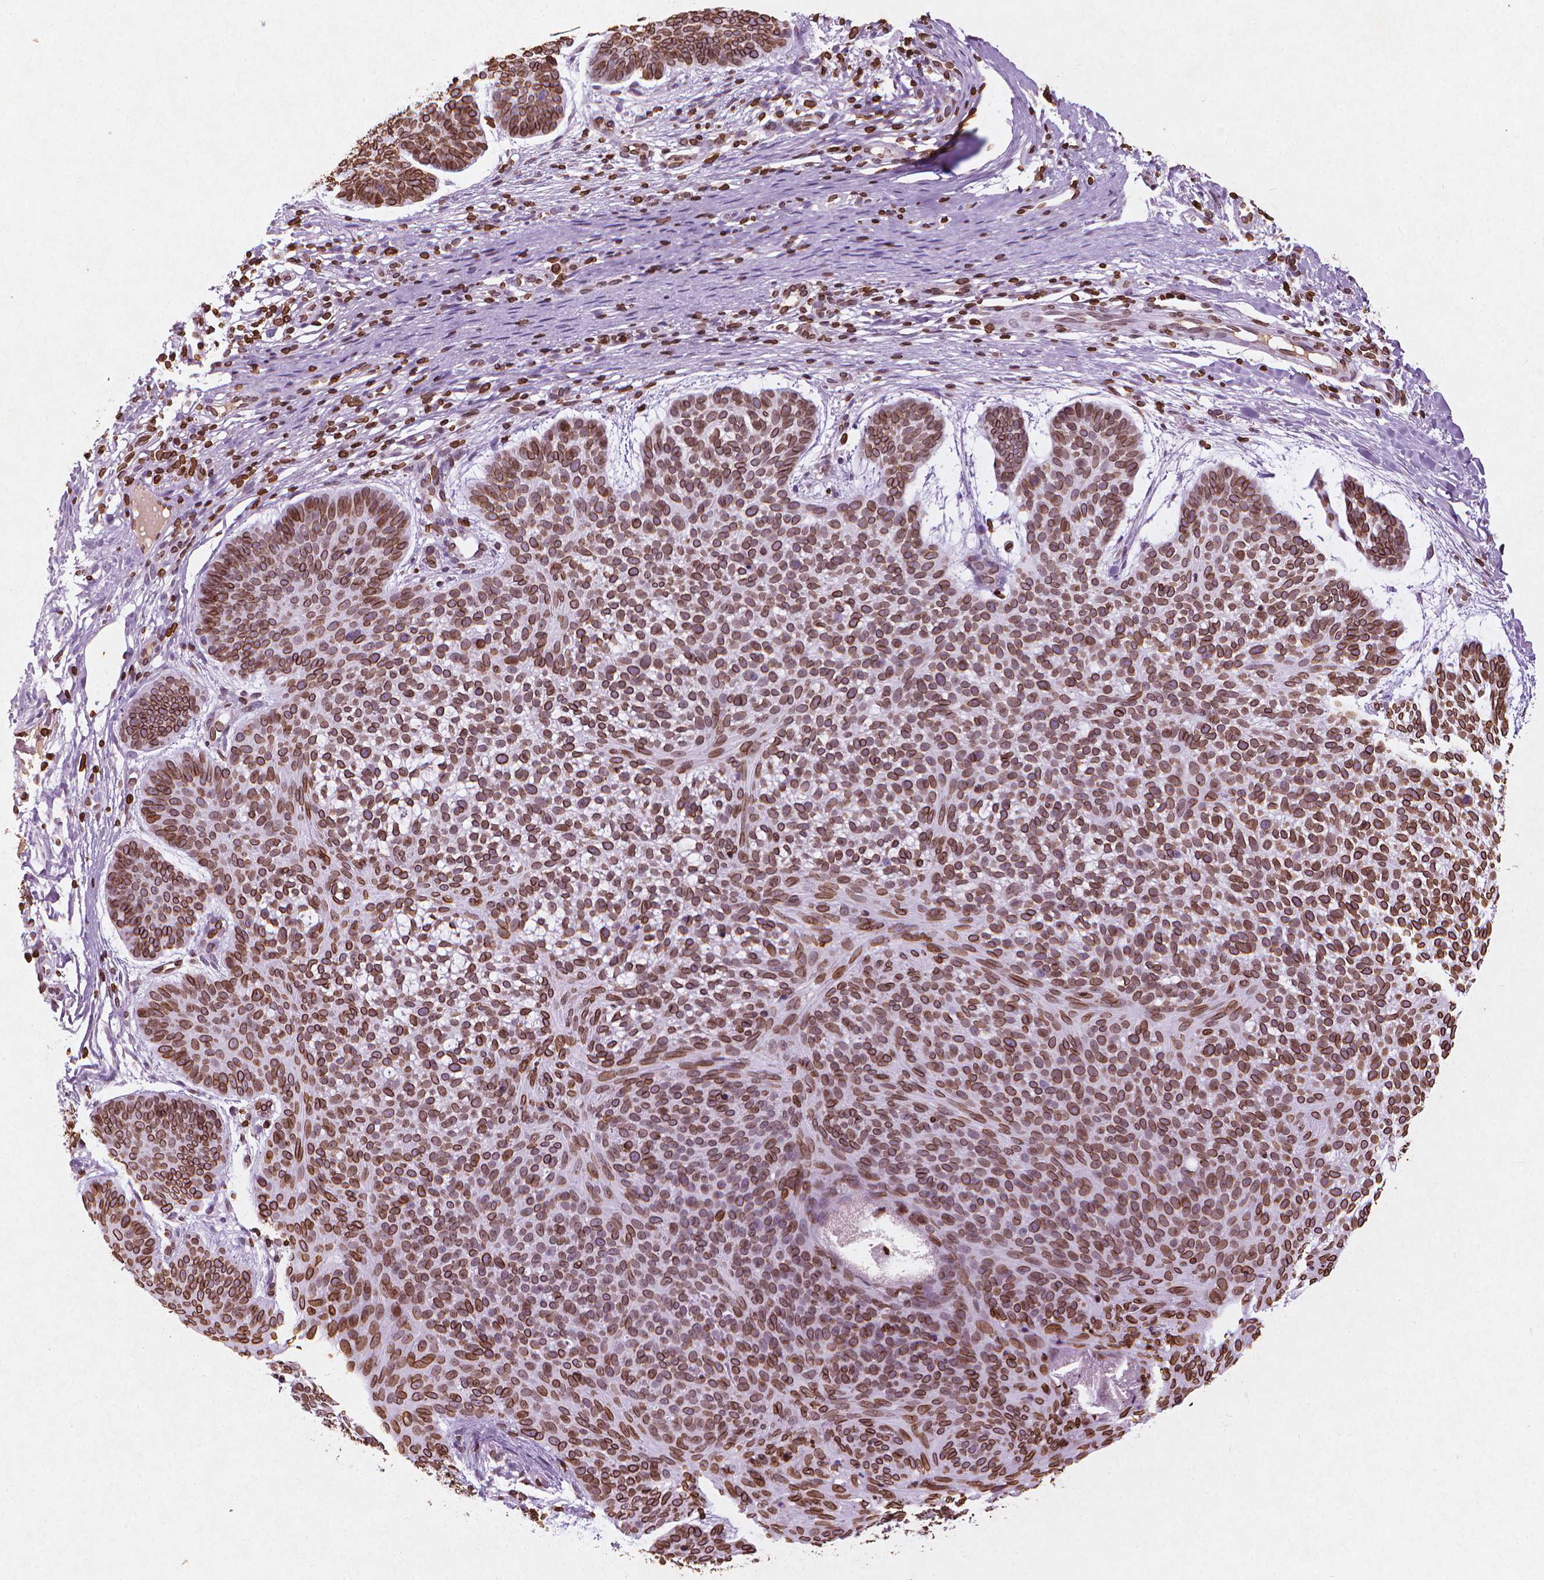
{"staining": {"intensity": "strong", "quantity": ">75%", "location": "cytoplasmic/membranous,nuclear"}, "tissue": "skin cancer", "cell_type": "Tumor cells", "image_type": "cancer", "snomed": [{"axis": "morphology", "description": "Basal cell carcinoma"}, {"axis": "topography", "description": "Skin"}], "caption": "DAB immunohistochemical staining of skin basal cell carcinoma shows strong cytoplasmic/membranous and nuclear protein expression in about >75% of tumor cells.", "gene": "LMNB1", "patient": {"sex": "male", "age": 64}}